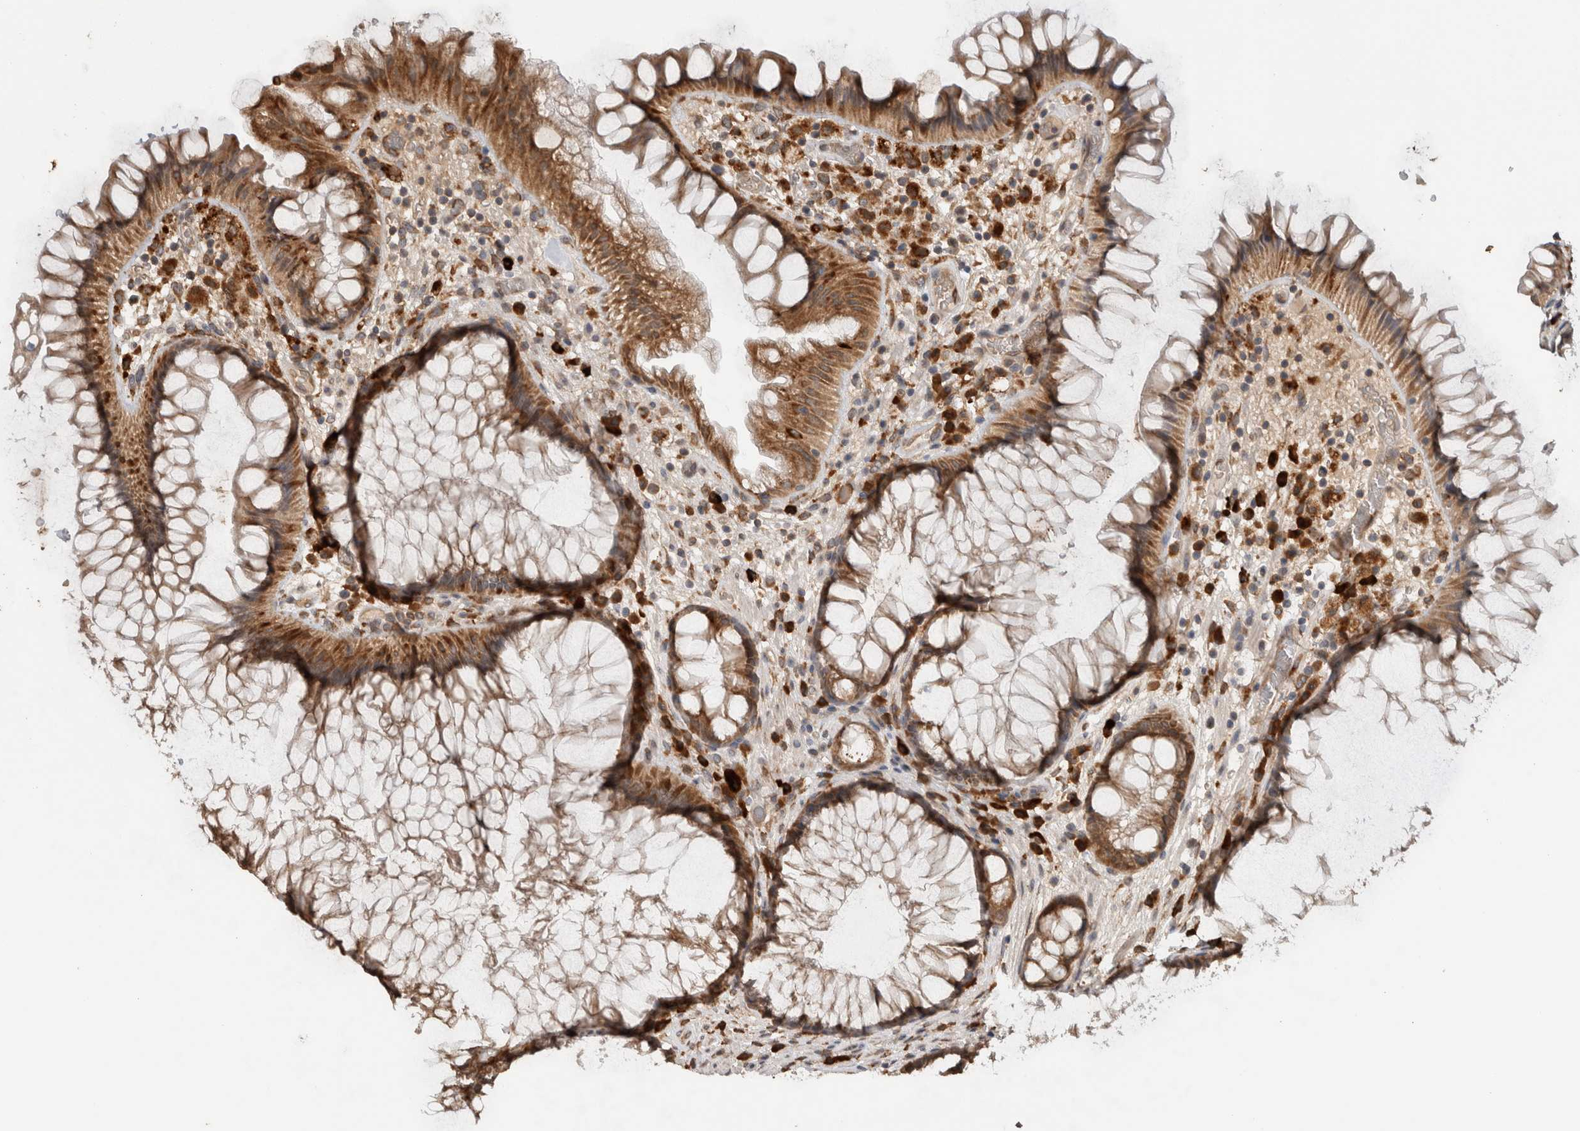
{"staining": {"intensity": "moderate", "quantity": ">75%", "location": "cytoplasmic/membranous"}, "tissue": "rectum", "cell_type": "Glandular cells", "image_type": "normal", "snomed": [{"axis": "morphology", "description": "Normal tissue, NOS"}, {"axis": "topography", "description": "Rectum"}], "caption": "A histopathology image of human rectum stained for a protein reveals moderate cytoplasmic/membranous brown staining in glandular cells.", "gene": "ADGRL3", "patient": {"sex": "male", "age": 51}}